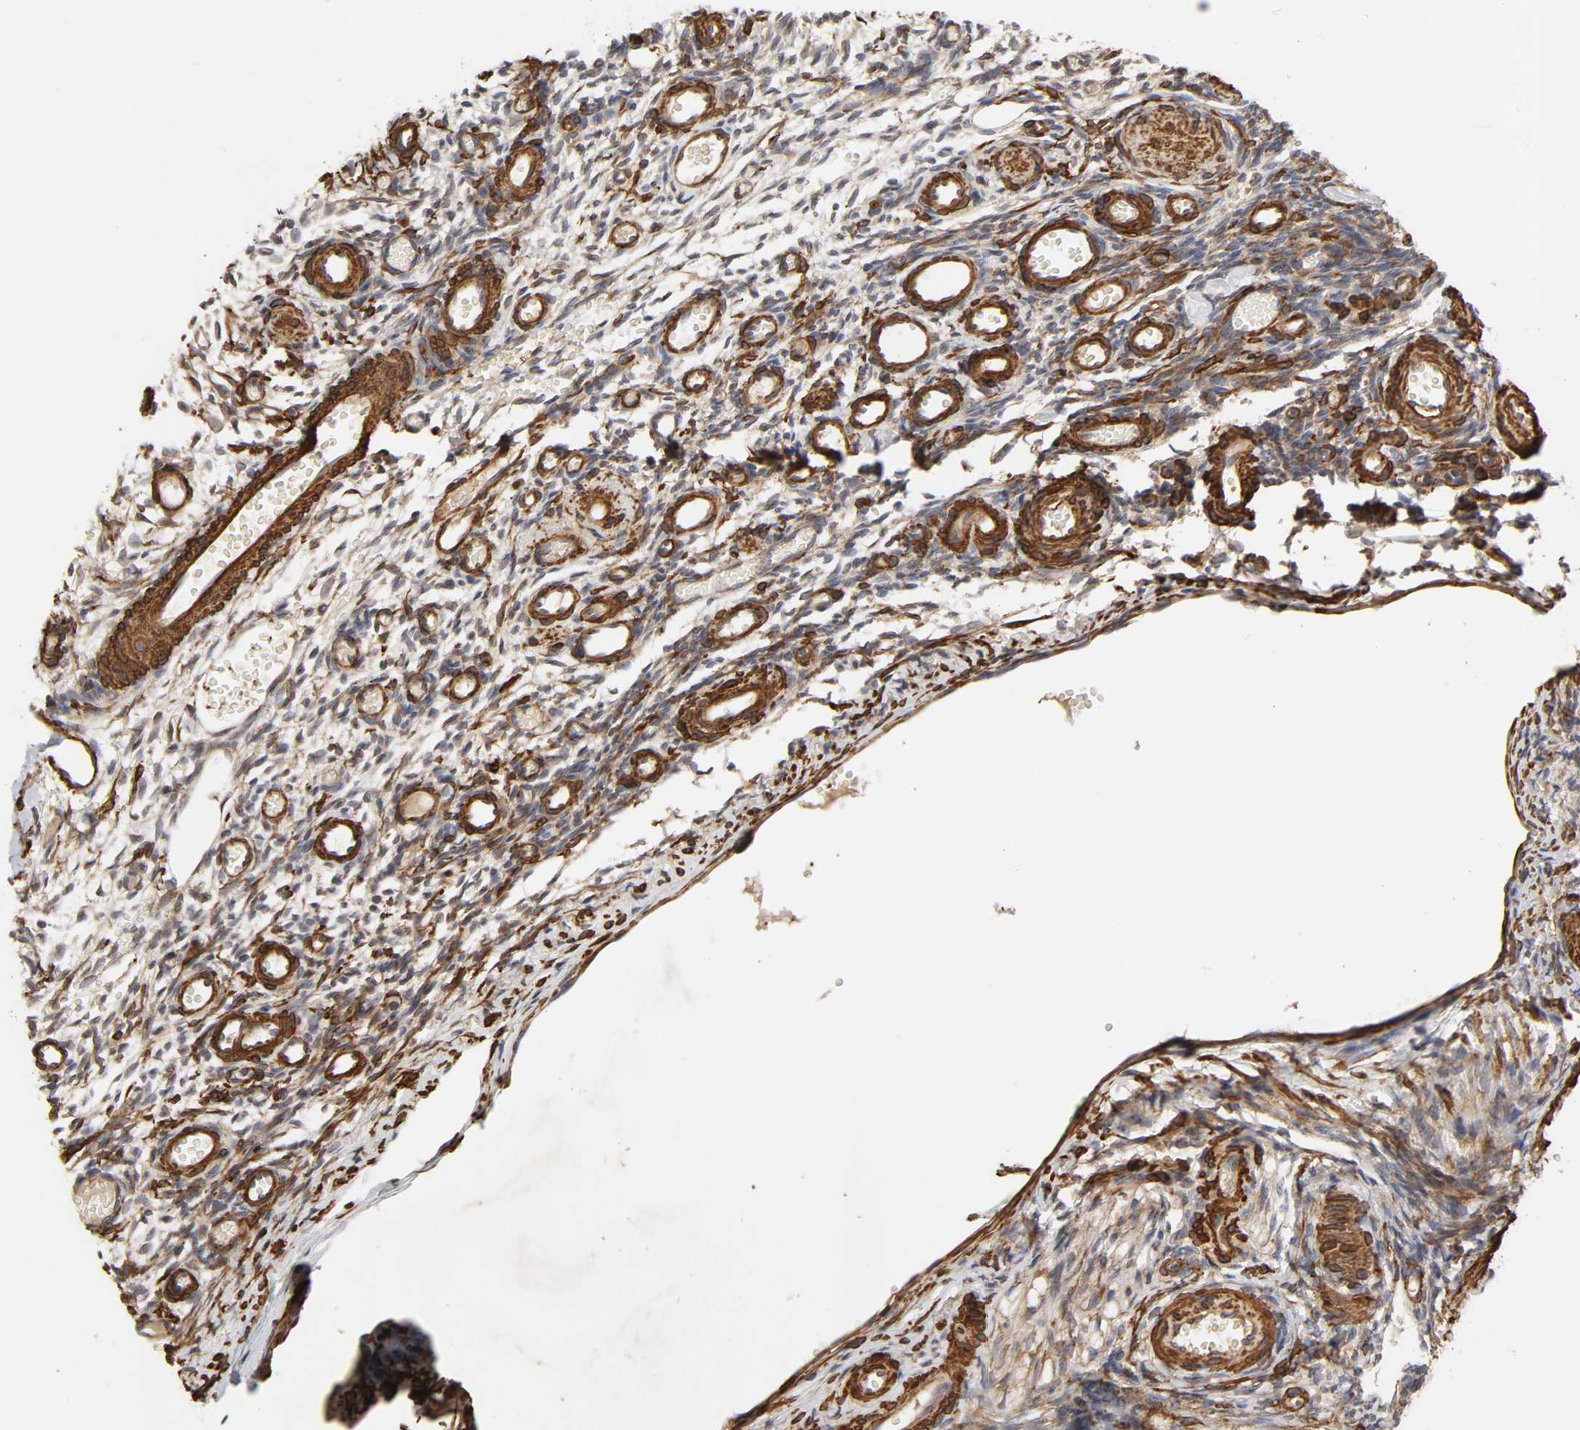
{"staining": {"intensity": "moderate", "quantity": ">75%", "location": "cytoplasmic/membranous"}, "tissue": "ovary", "cell_type": "Ovarian stroma cells", "image_type": "normal", "snomed": [{"axis": "morphology", "description": "Normal tissue, NOS"}, {"axis": "topography", "description": "Ovary"}], "caption": "IHC micrograph of benign ovary: human ovary stained using immunohistochemistry (IHC) shows medium levels of moderate protein expression localized specifically in the cytoplasmic/membranous of ovarian stroma cells, appearing as a cytoplasmic/membranous brown color.", "gene": "GNPTG", "patient": {"sex": "female", "age": 35}}